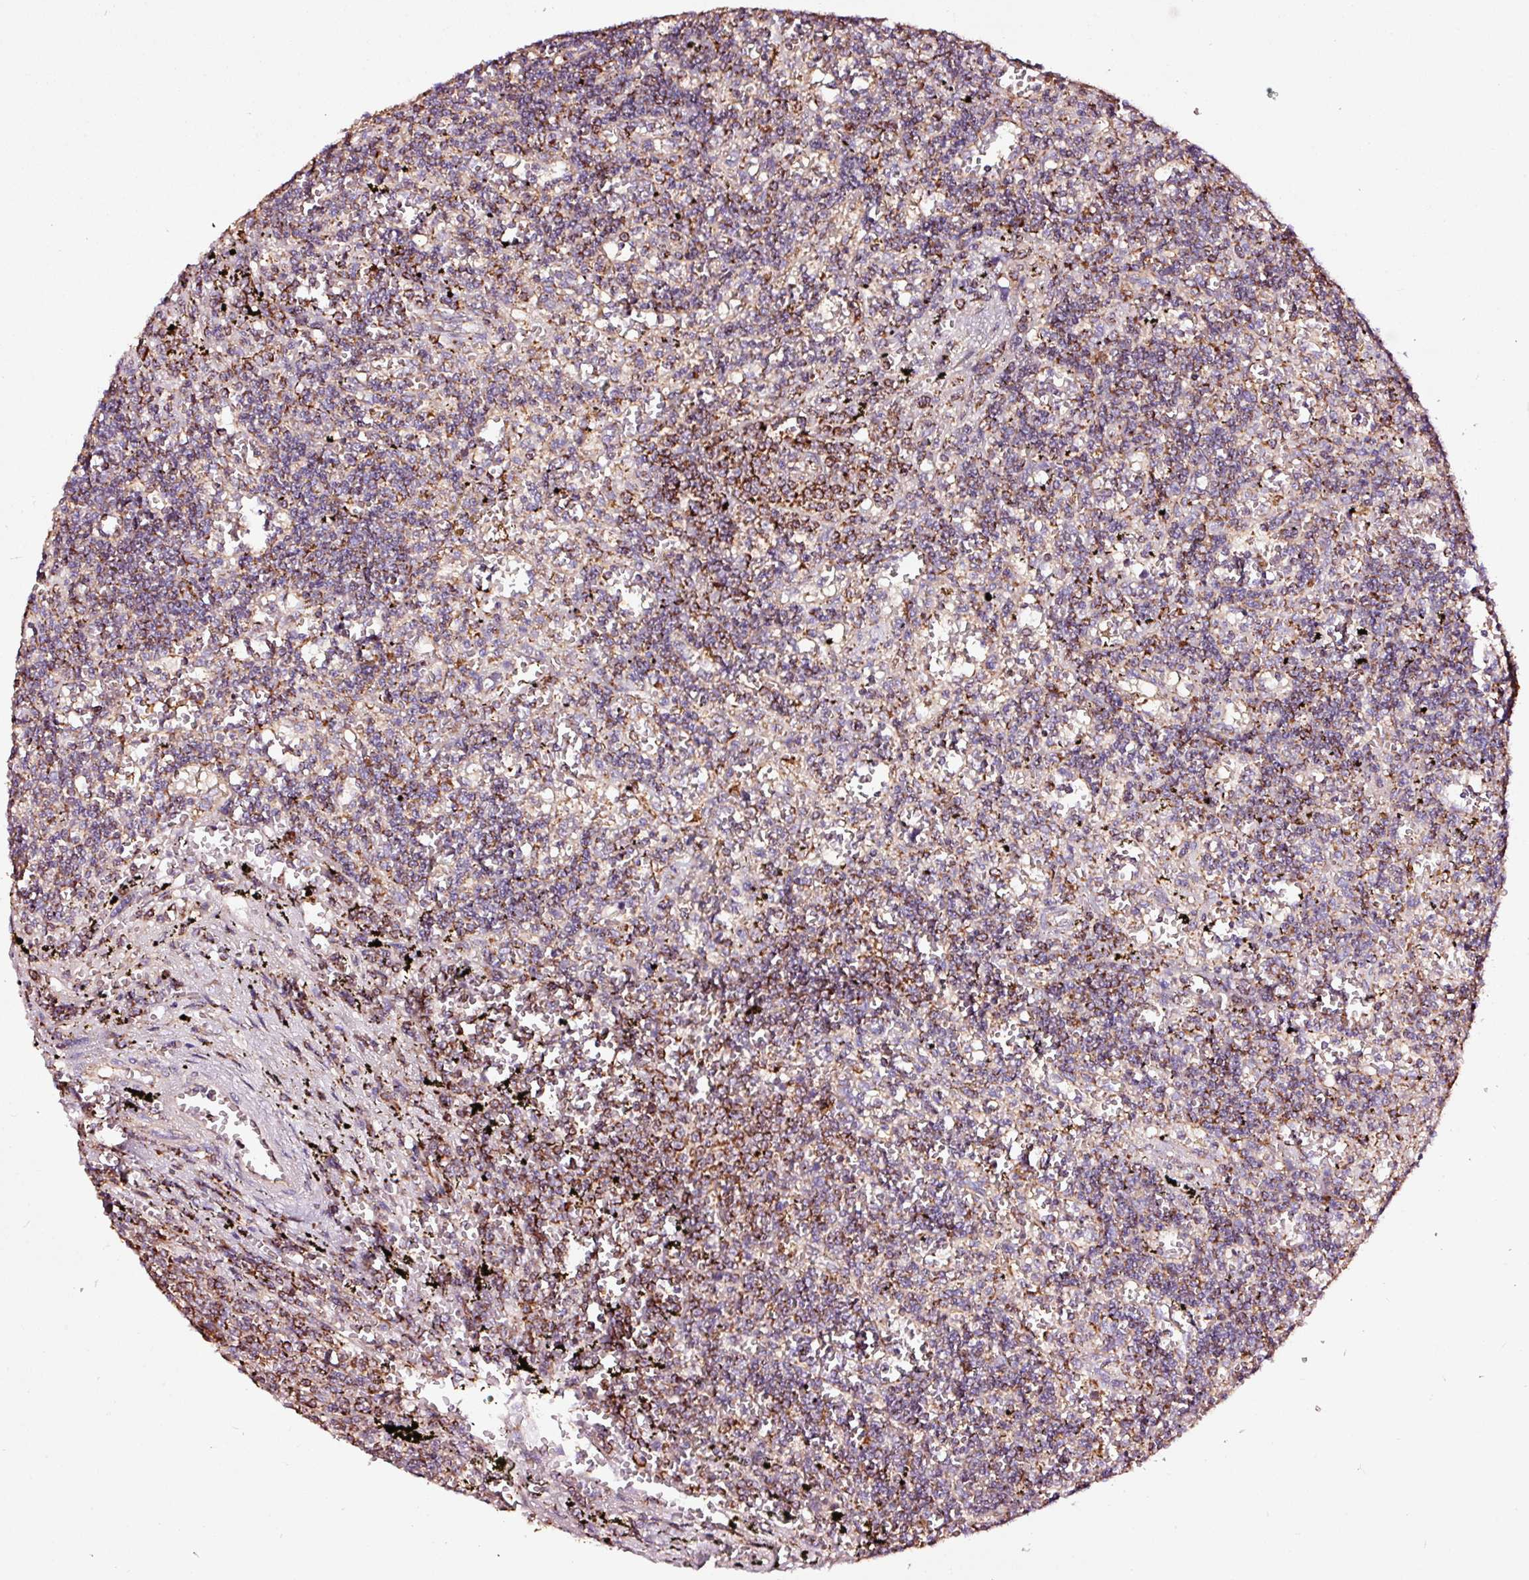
{"staining": {"intensity": "moderate", "quantity": "25%-75%", "location": "cytoplasmic/membranous"}, "tissue": "lymphoma", "cell_type": "Tumor cells", "image_type": "cancer", "snomed": [{"axis": "morphology", "description": "Malignant lymphoma, non-Hodgkin's type, Low grade"}, {"axis": "topography", "description": "Spleen"}], "caption": "A brown stain highlights moderate cytoplasmic/membranous positivity of a protein in lymphoma tumor cells.", "gene": "TPM1", "patient": {"sex": "male", "age": 60}}